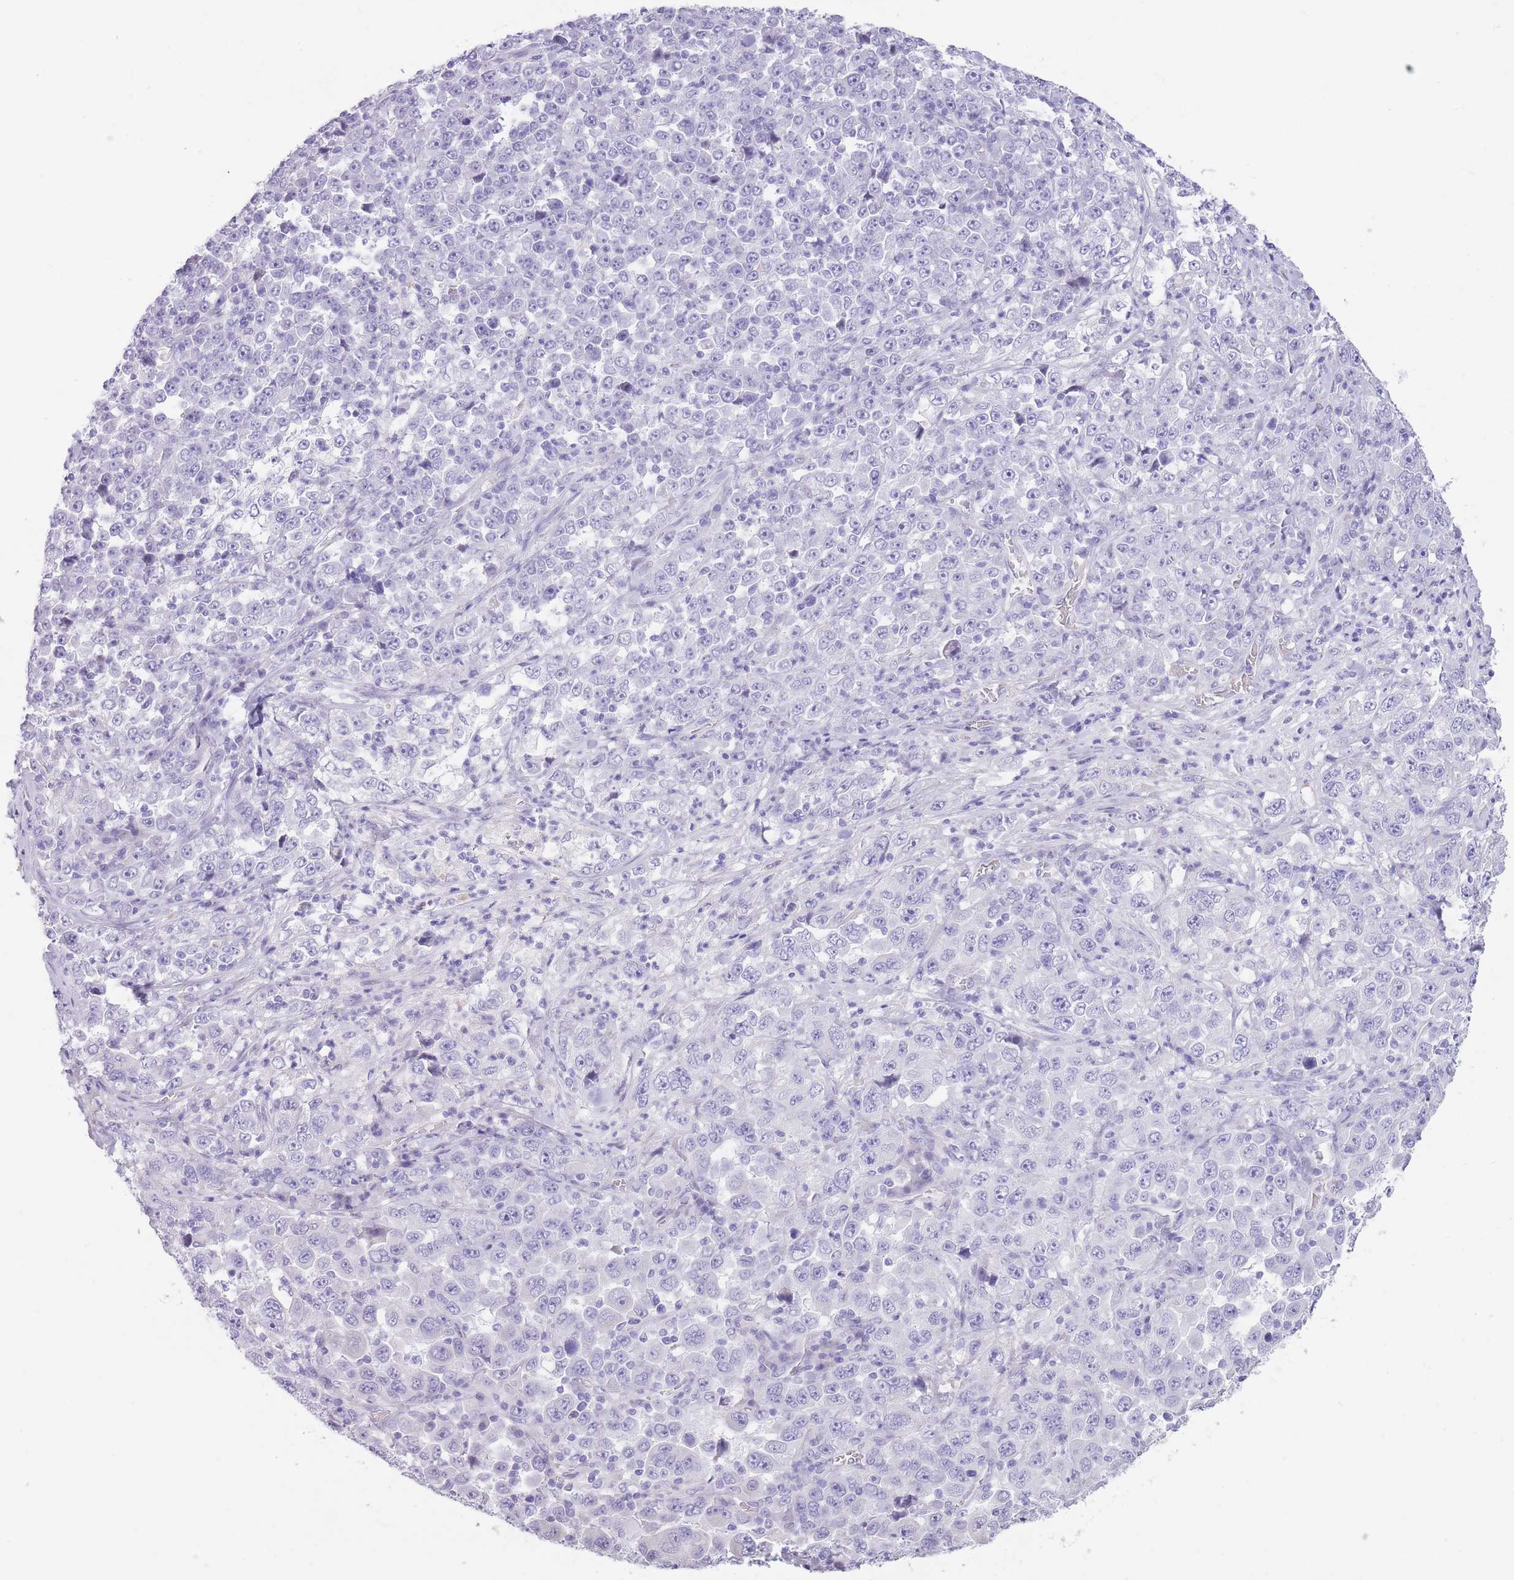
{"staining": {"intensity": "negative", "quantity": "none", "location": "none"}, "tissue": "stomach cancer", "cell_type": "Tumor cells", "image_type": "cancer", "snomed": [{"axis": "morphology", "description": "Normal tissue, NOS"}, {"axis": "morphology", "description": "Adenocarcinoma, NOS"}, {"axis": "topography", "description": "Stomach, upper"}, {"axis": "topography", "description": "Stomach"}], "caption": "DAB immunohistochemical staining of human stomach adenocarcinoma displays no significant staining in tumor cells. The staining is performed using DAB brown chromogen with nuclei counter-stained in using hematoxylin.", "gene": "WDR70", "patient": {"sex": "male", "age": 59}}